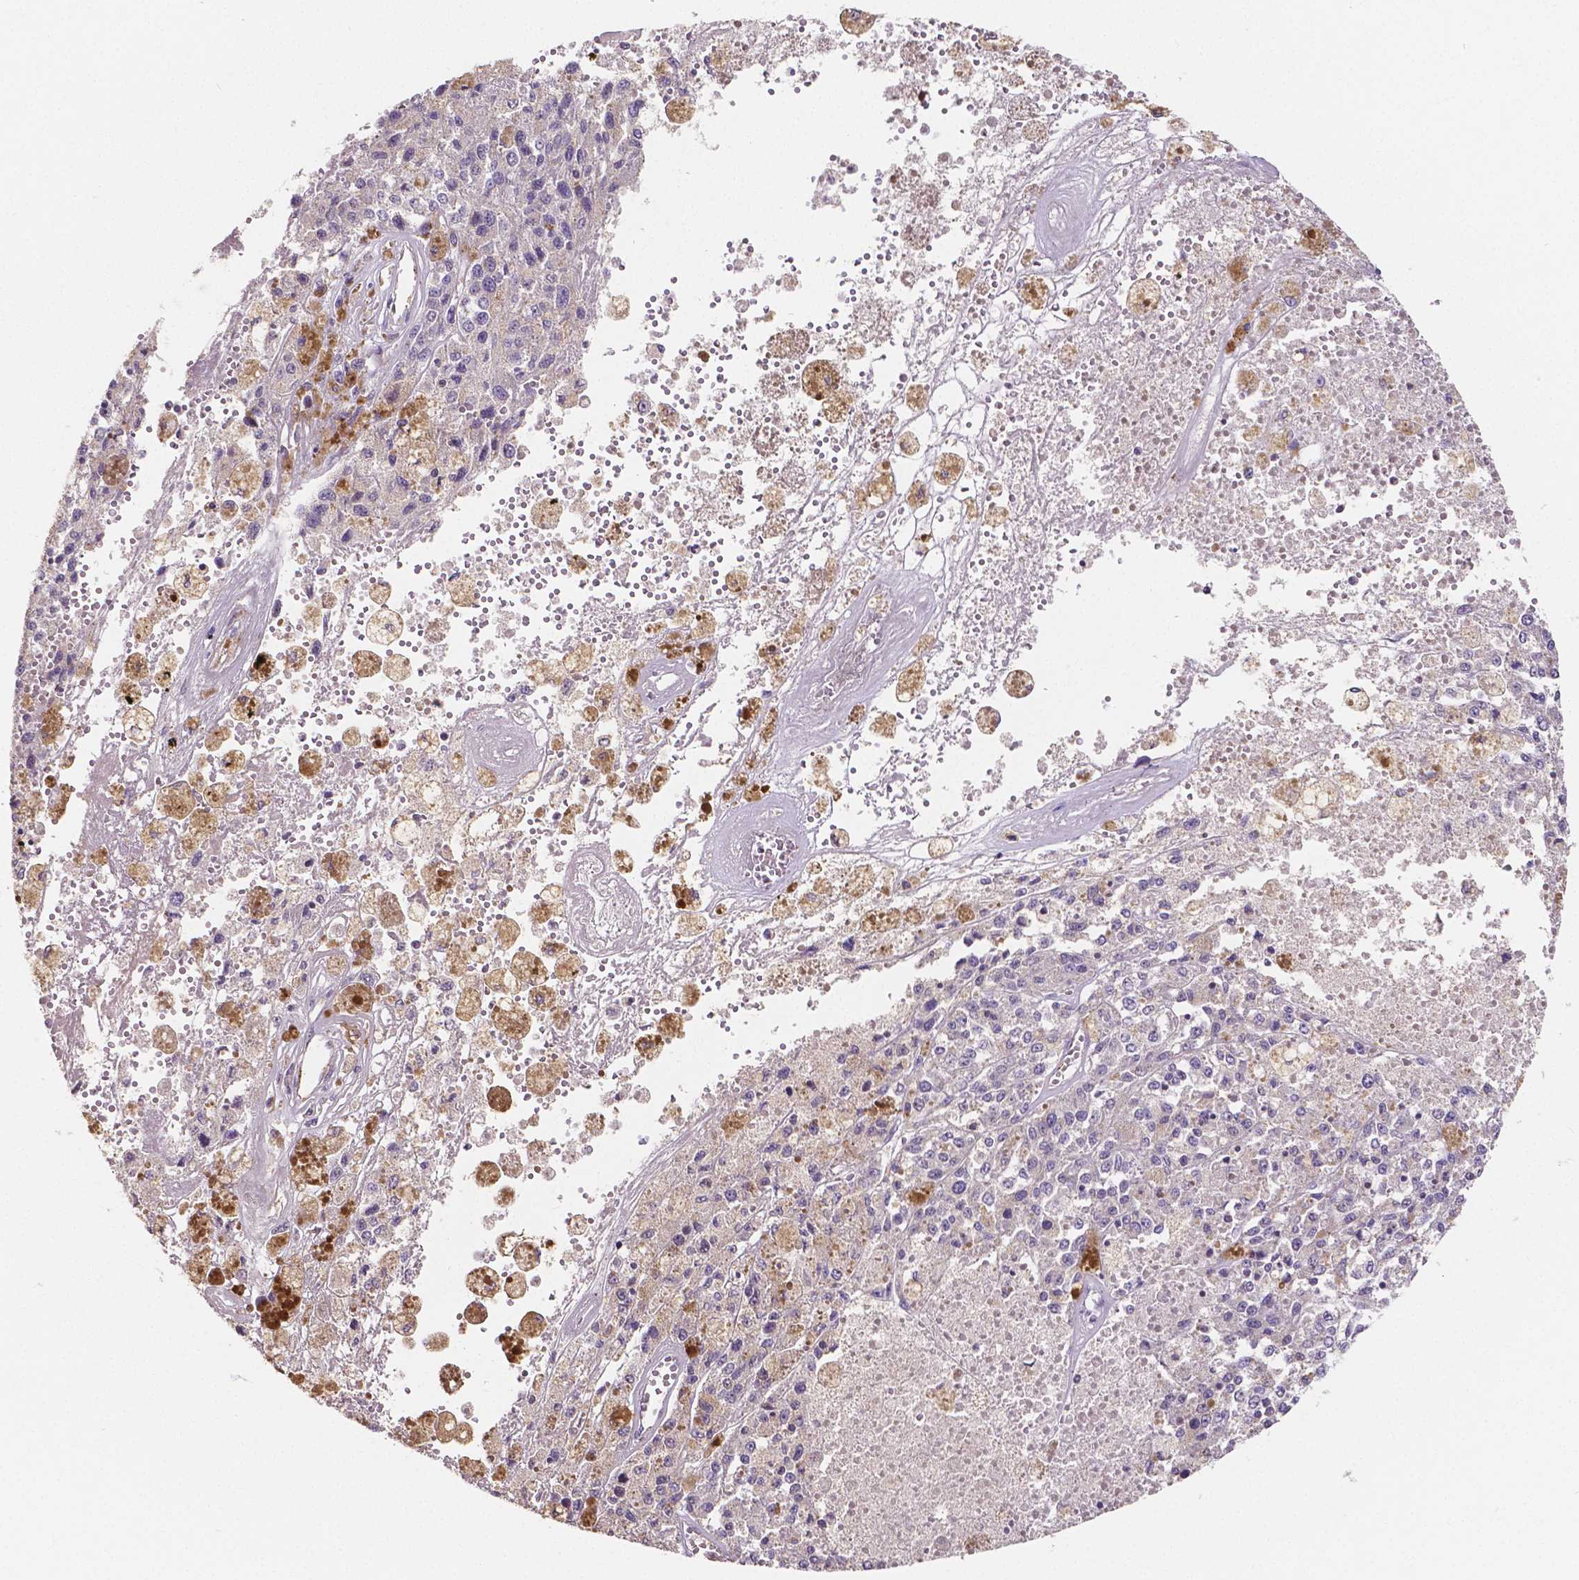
{"staining": {"intensity": "negative", "quantity": "none", "location": "none"}, "tissue": "melanoma", "cell_type": "Tumor cells", "image_type": "cancer", "snomed": [{"axis": "morphology", "description": "Malignant melanoma, Metastatic site"}, {"axis": "topography", "description": "Lymph node"}], "caption": "The micrograph exhibits no significant positivity in tumor cells of malignant melanoma (metastatic site).", "gene": "ELAVL2", "patient": {"sex": "female", "age": 64}}